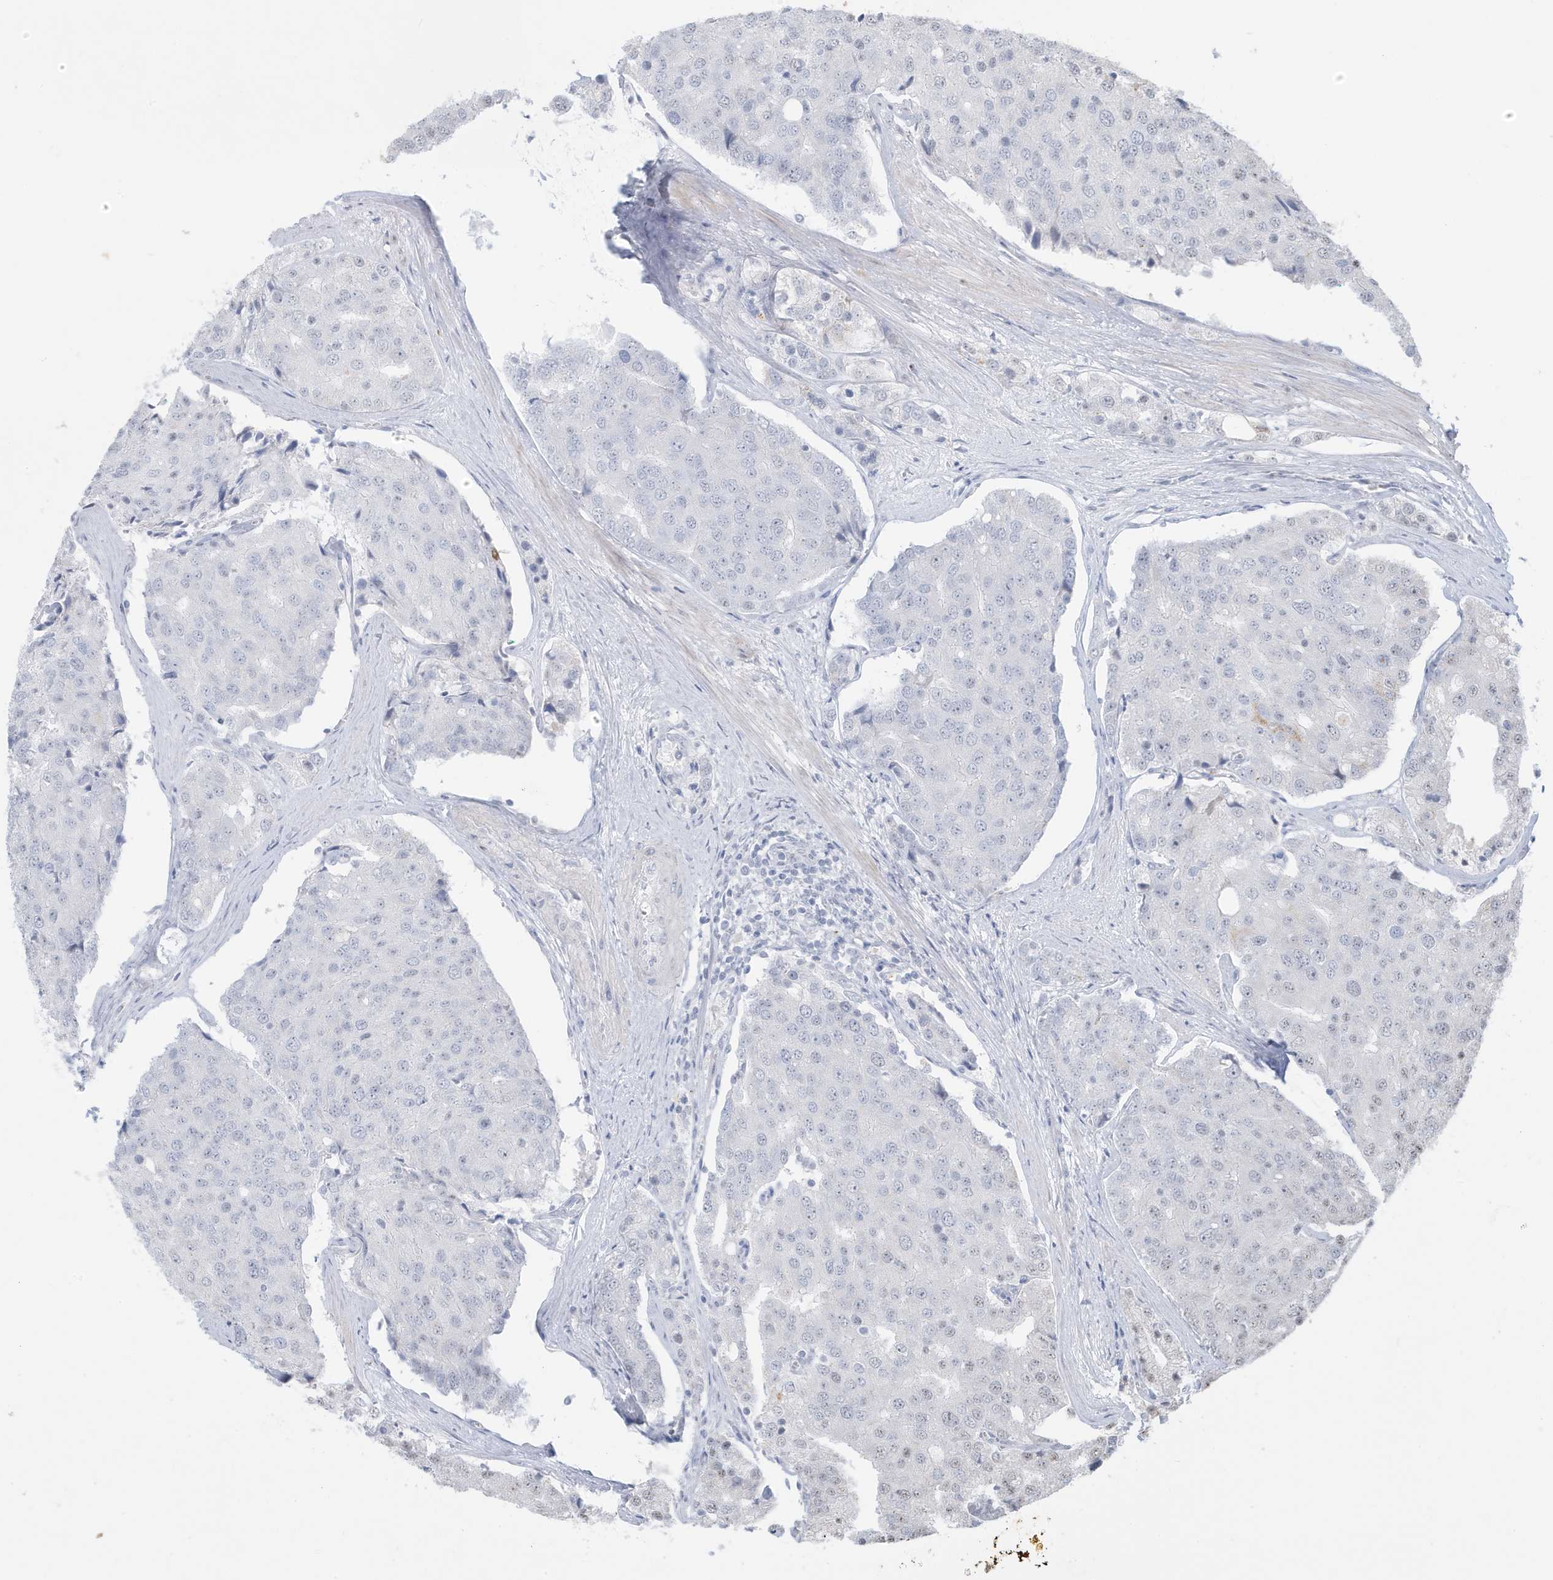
{"staining": {"intensity": "negative", "quantity": "none", "location": "none"}, "tissue": "prostate cancer", "cell_type": "Tumor cells", "image_type": "cancer", "snomed": [{"axis": "morphology", "description": "Adenocarcinoma, High grade"}, {"axis": "topography", "description": "Prostate"}], "caption": "A high-resolution micrograph shows immunohistochemistry staining of prostate adenocarcinoma (high-grade), which displays no significant expression in tumor cells. Brightfield microscopy of immunohistochemistry (IHC) stained with DAB (3,3'-diaminobenzidine) (brown) and hematoxylin (blue), captured at high magnification.", "gene": "FNDC1", "patient": {"sex": "male", "age": 50}}